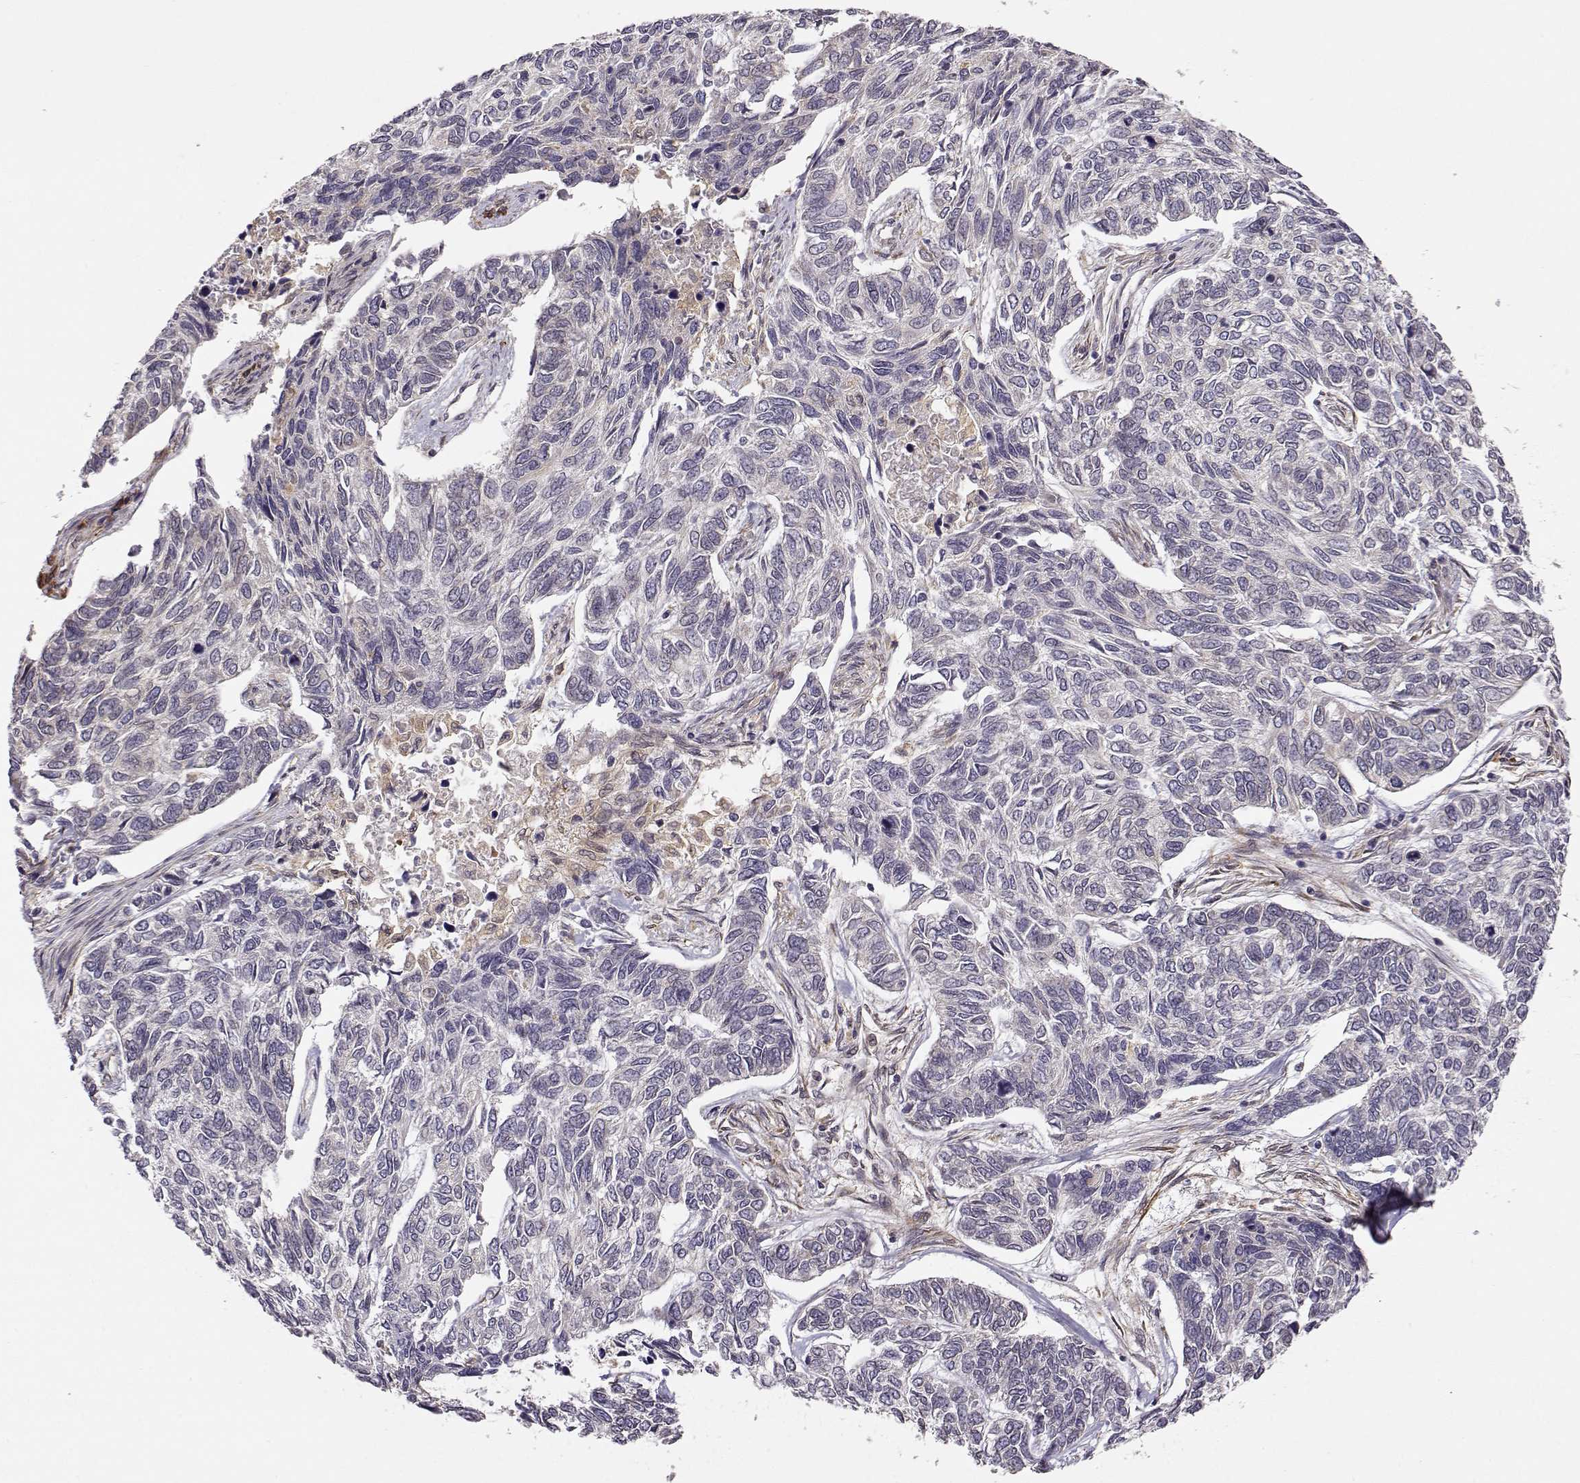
{"staining": {"intensity": "negative", "quantity": "none", "location": "none"}, "tissue": "skin cancer", "cell_type": "Tumor cells", "image_type": "cancer", "snomed": [{"axis": "morphology", "description": "Basal cell carcinoma"}, {"axis": "topography", "description": "Skin"}], "caption": "An immunohistochemistry (IHC) histopathology image of basal cell carcinoma (skin) is shown. There is no staining in tumor cells of basal cell carcinoma (skin).", "gene": "ERGIC2", "patient": {"sex": "female", "age": 65}}